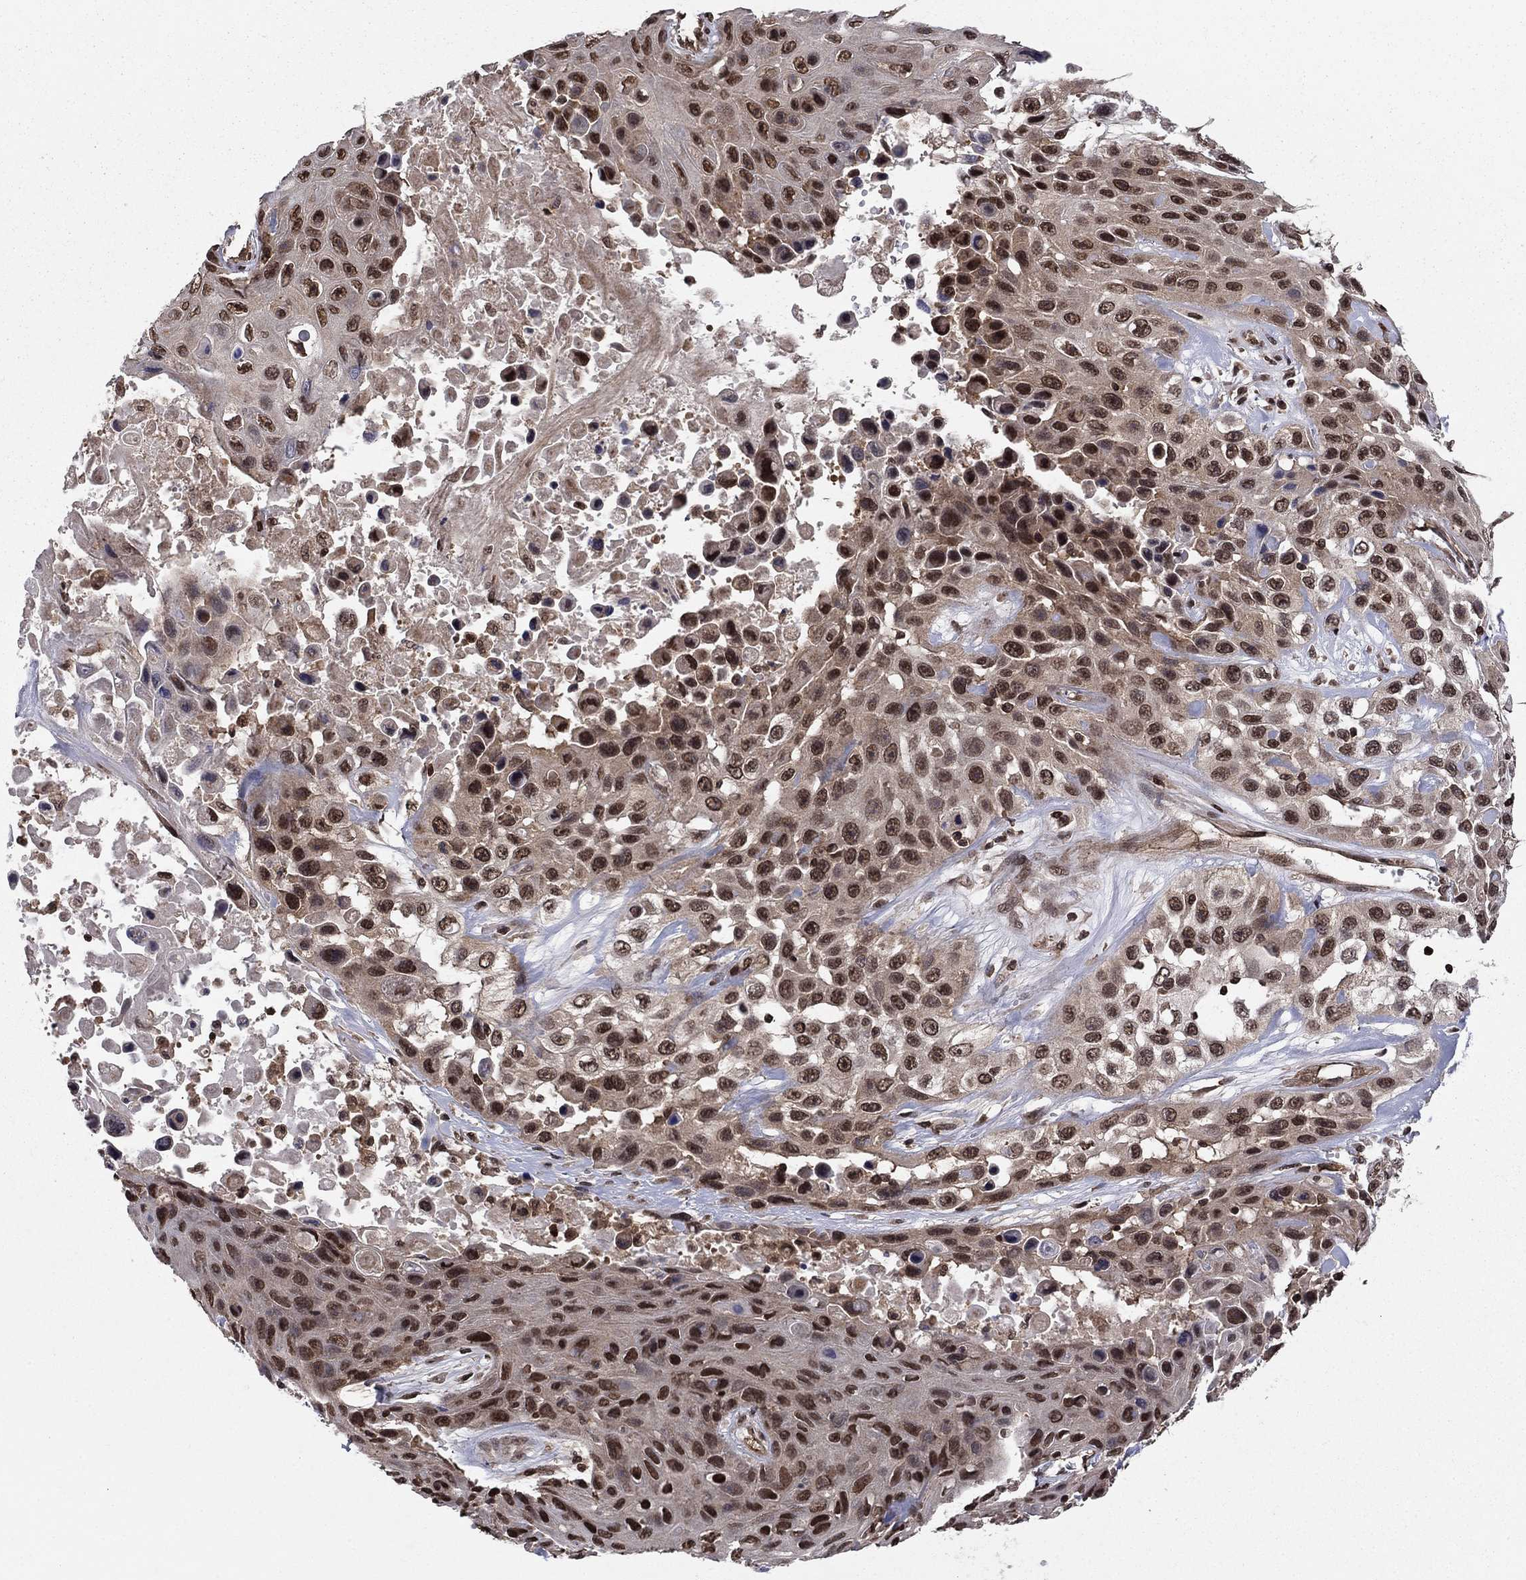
{"staining": {"intensity": "strong", "quantity": "25%-75%", "location": "nuclear"}, "tissue": "skin cancer", "cell_type": "Tumor cells", "image_type": "cancer", "snomed": [{"axis": "morphology", "description": "Squamous cell carcinoma, NOS"}, {"axis": "topography", "description": "Skin"}], "caption": "Immunohistochemical staining of skin squamous cell carcinoma reveals high levels of strong nuclear expression in about 25%-75% of tumor cells.", "gene": "SSX2IP", "patient": {"sex": "male", "age": 82}}